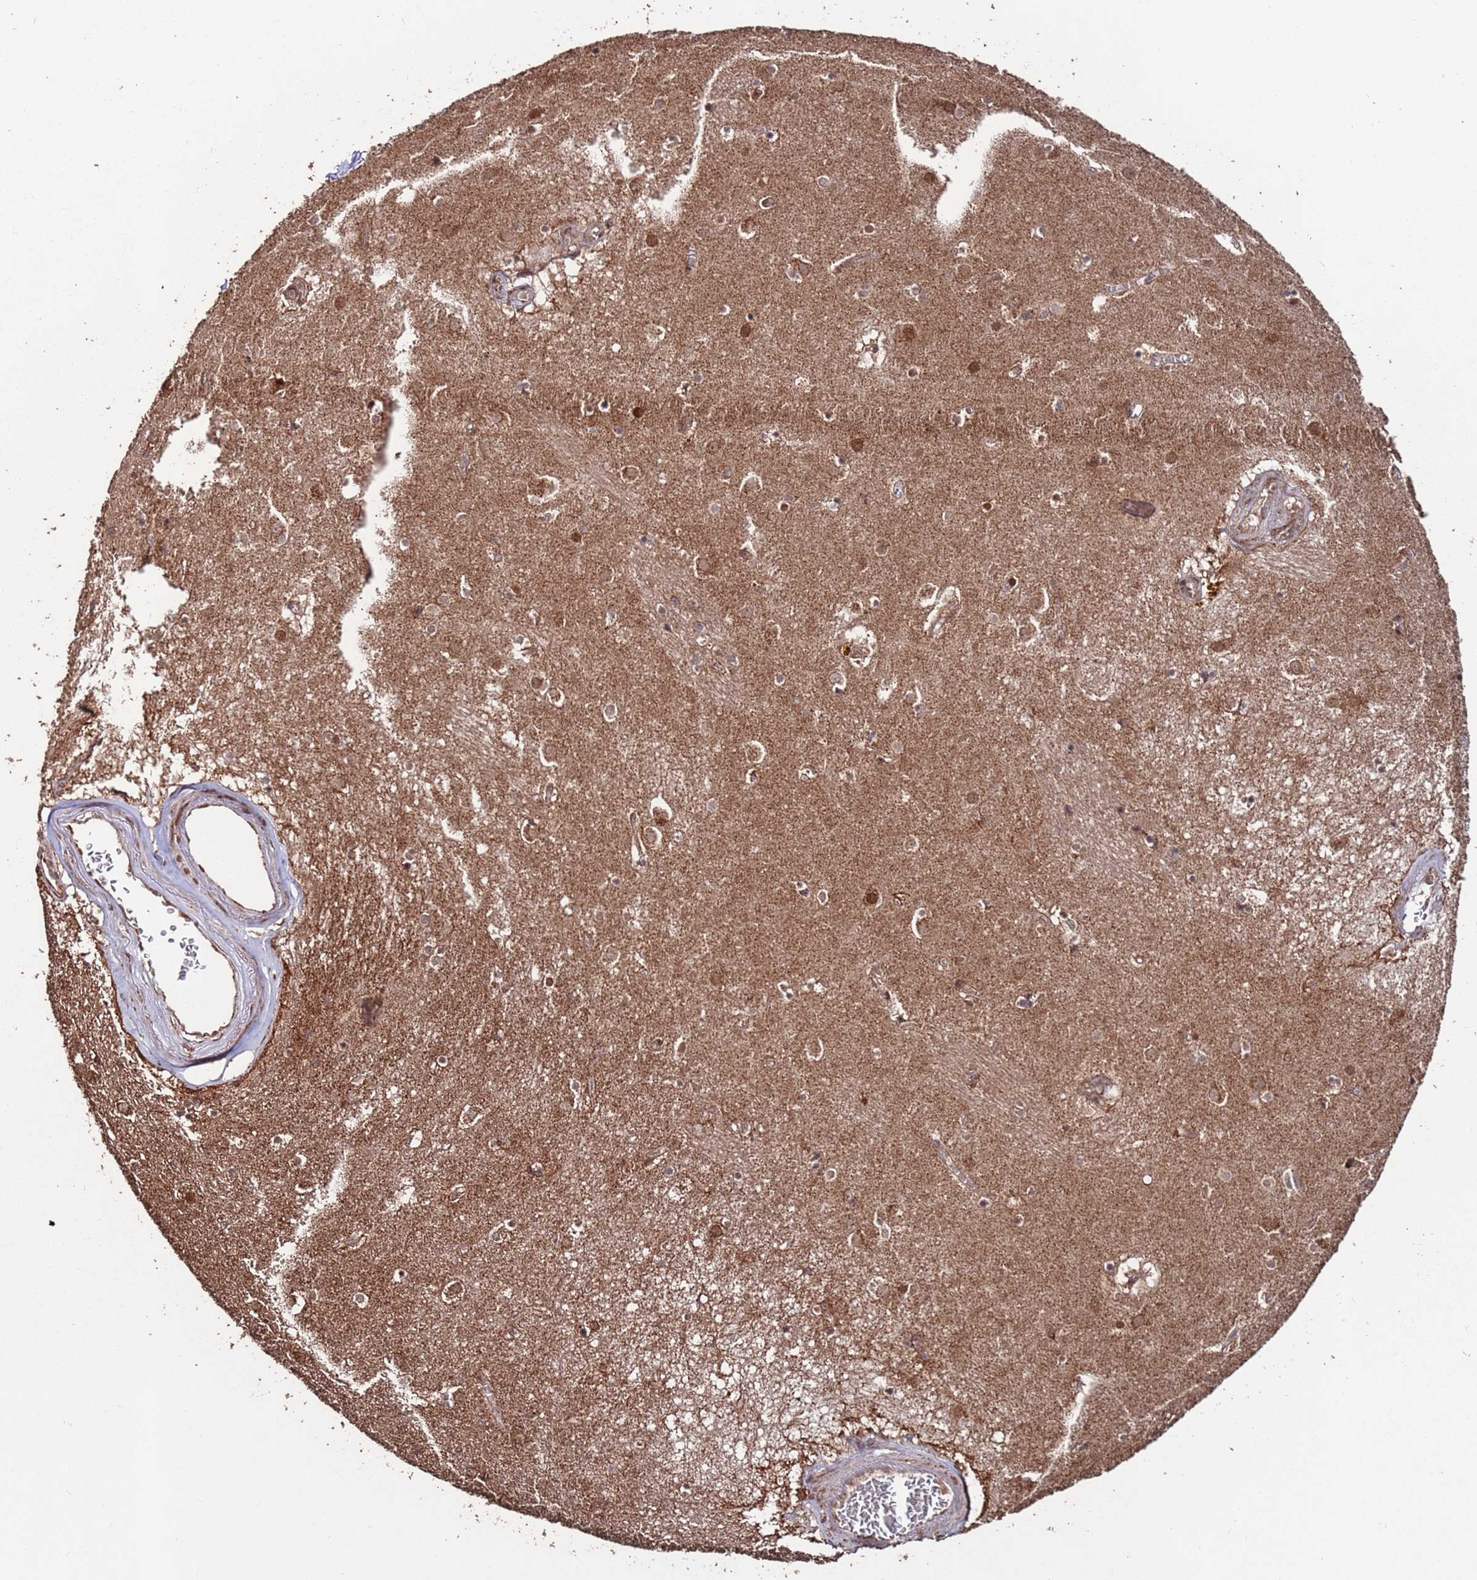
{"staining": {"intensity": "moderate", "quantity": "25%-75%", "location": "cytoplasmic/membranous,nuclear"}, "tissue": "caudate", "cell_type": "Glial cells", "image_type": "normal", "snomed": [{"axis": "morphology", "description": "Normal tissue, NOS"}, {"axis": "topography", "description": "Lateral ventricle wall"}], "caption": "Caudate stained with DAB immunohistochemistry (IHC) demonstrates medium levels of moderate cytoplasmic/membranous,nuclear staining in approximately 25%-75% of glial cells.", "gene": "PRR7", "patient": {"sex": "male", "age": 70}}